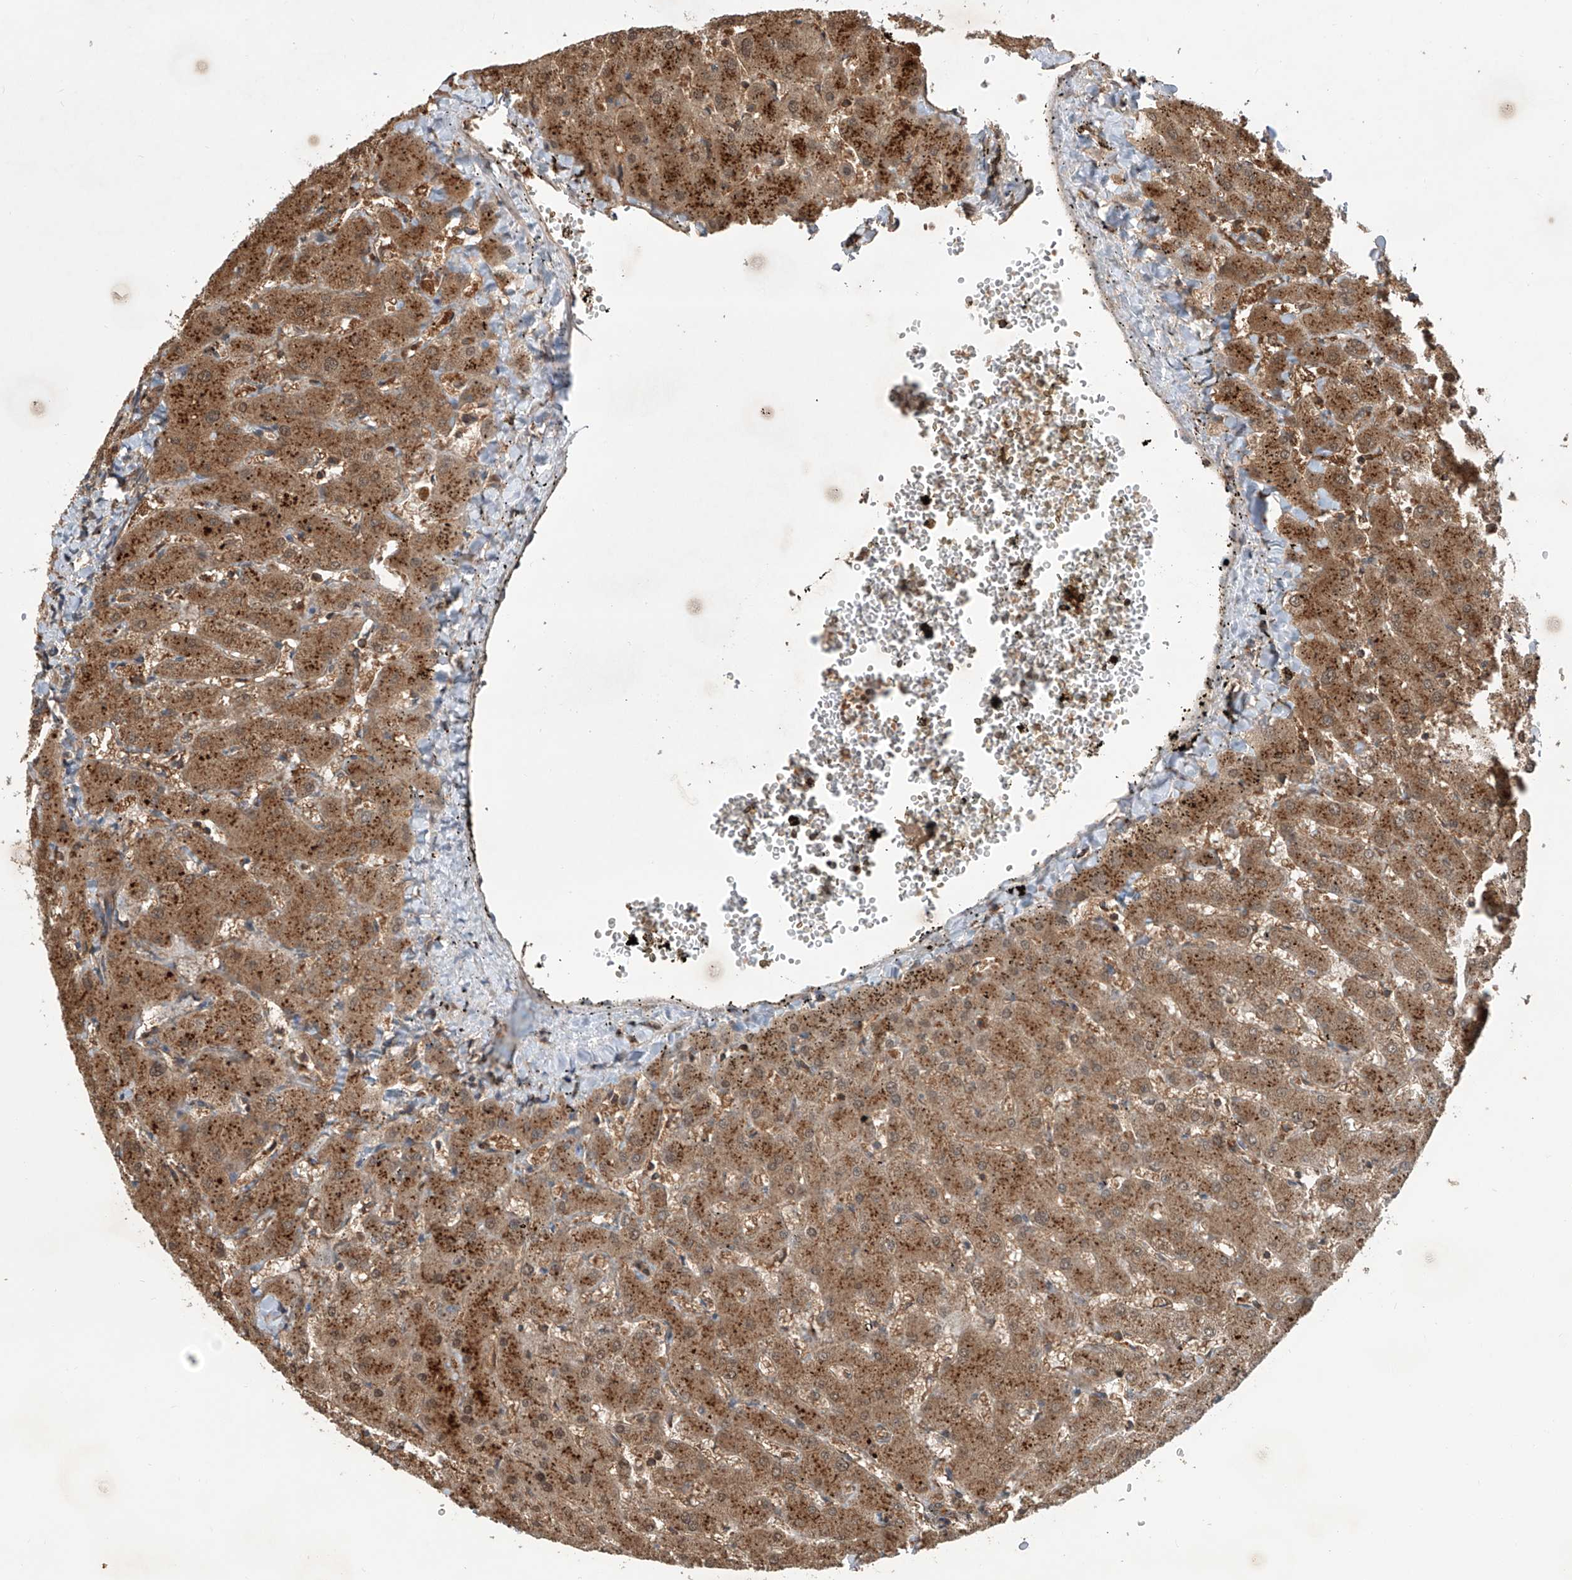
{"staining": {"intensity": "moderate", "quantity": "25%-75%", "location": "cytoplasmic/membranous"}, "tissue": "liver", "cell_type": "Cholangiocytes", "image_type": "normal", "snomed": [{"axis": "morphology", "description": "Normal tissue, NOS"}, {"axis": "topography", "description": "Liver"}], "caption": "Protein expression analysis of benign human liver reveals moderate cytoplasmic/membranous expression in about 25%-75% of cholangiocytes. Nuclei are stained in blue.", "gene": "HOXC8", "patient": {"sex": "female", "age": 63}}